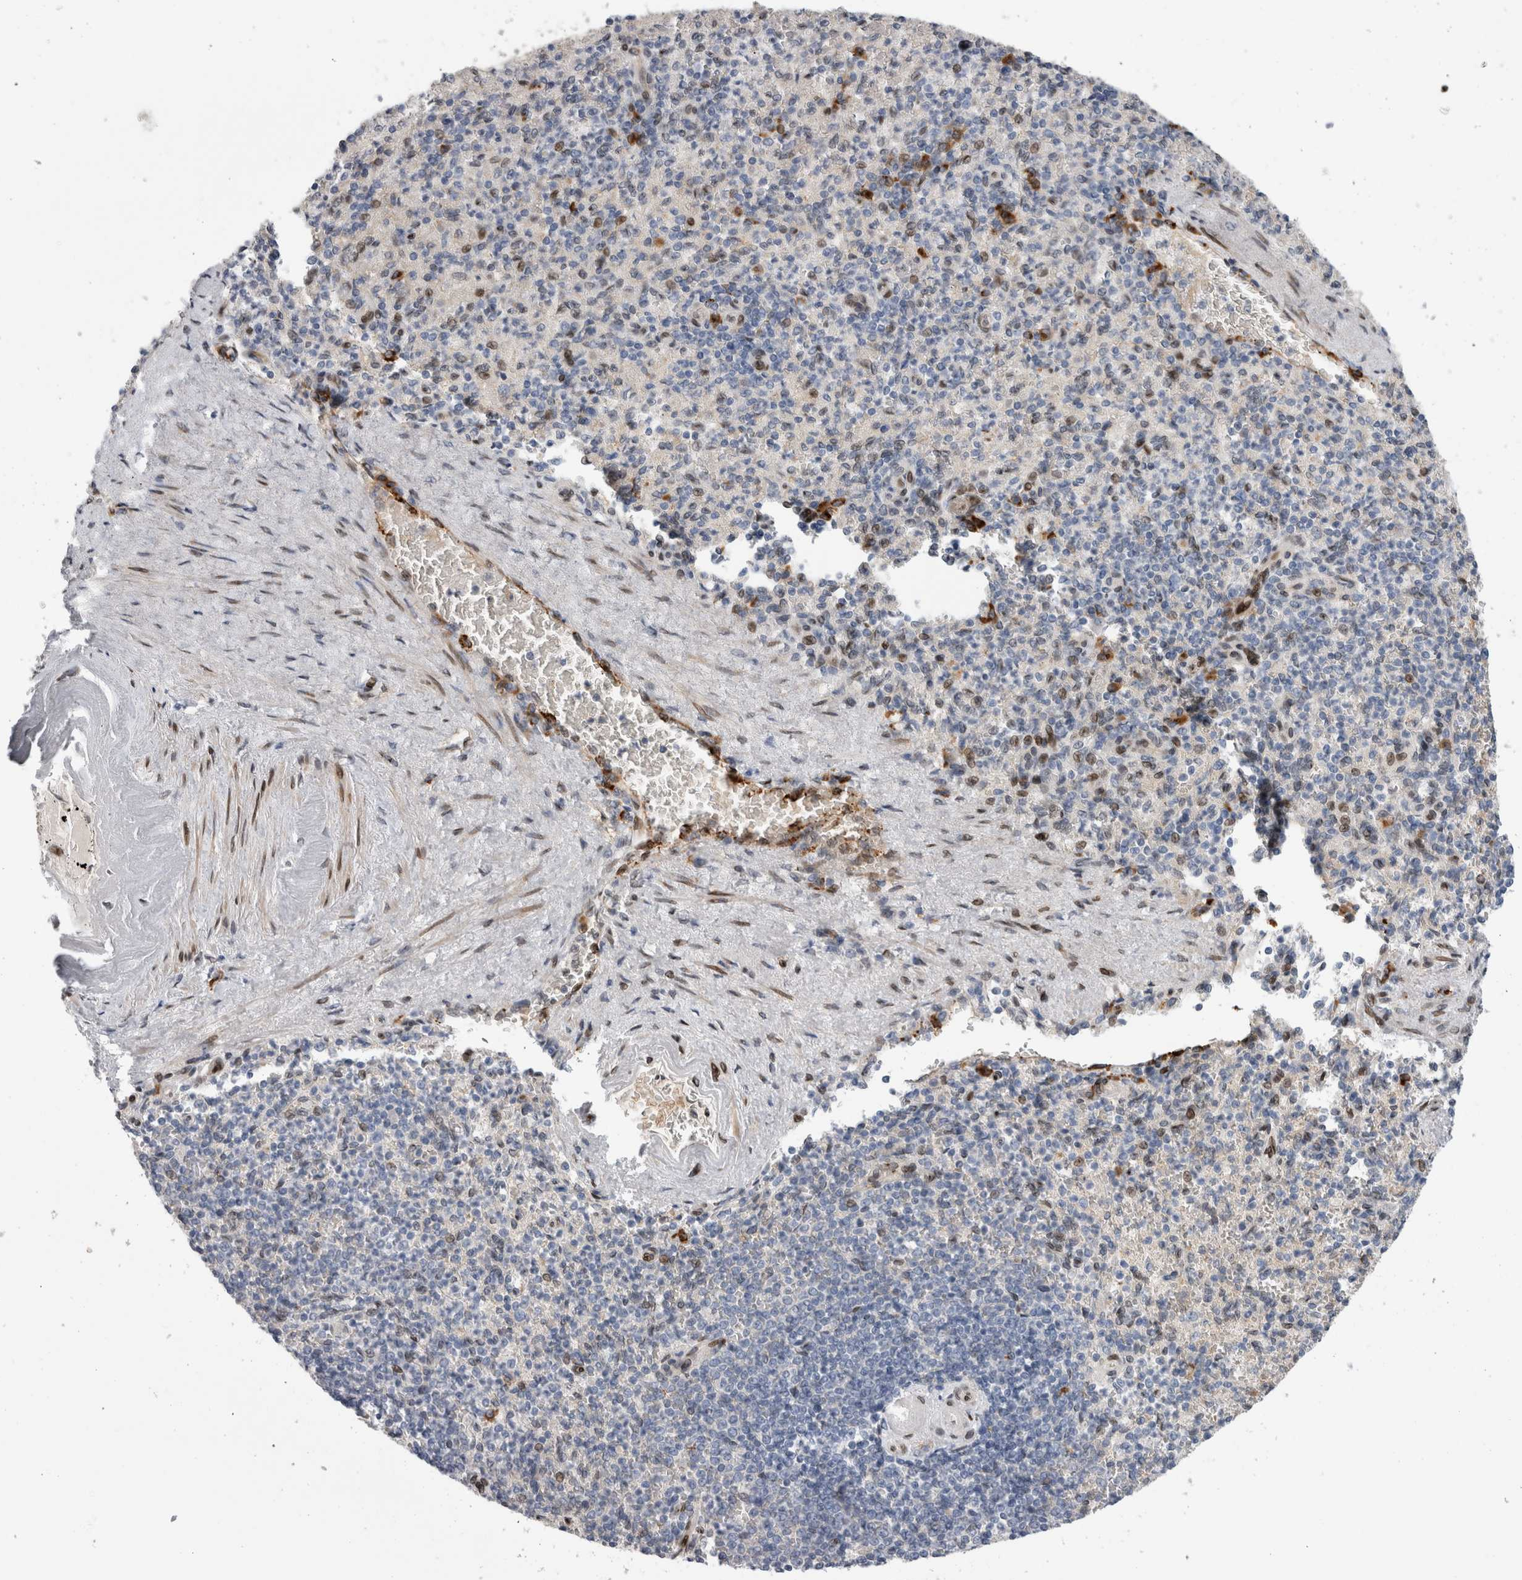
{"staining": {"intensity": "moderate", "quantity": "<25%", "location": "nuclear"}, "tissue": "spleen", "cell_type": "Cells in red pulp", "image_type": "normal", "snomed": [{"axis": "morphology", "description": "Normal tissue, NOS"}, {"axis": "topography", "description": "Spleen"}], "caption": "Immunohistochemical staining of benign human spleen reveals moderate nuclear protein positivity in about <25% of cells in red pulp.", "gene": "DMTN", "patient": {"sex": "female", "age": 74}}